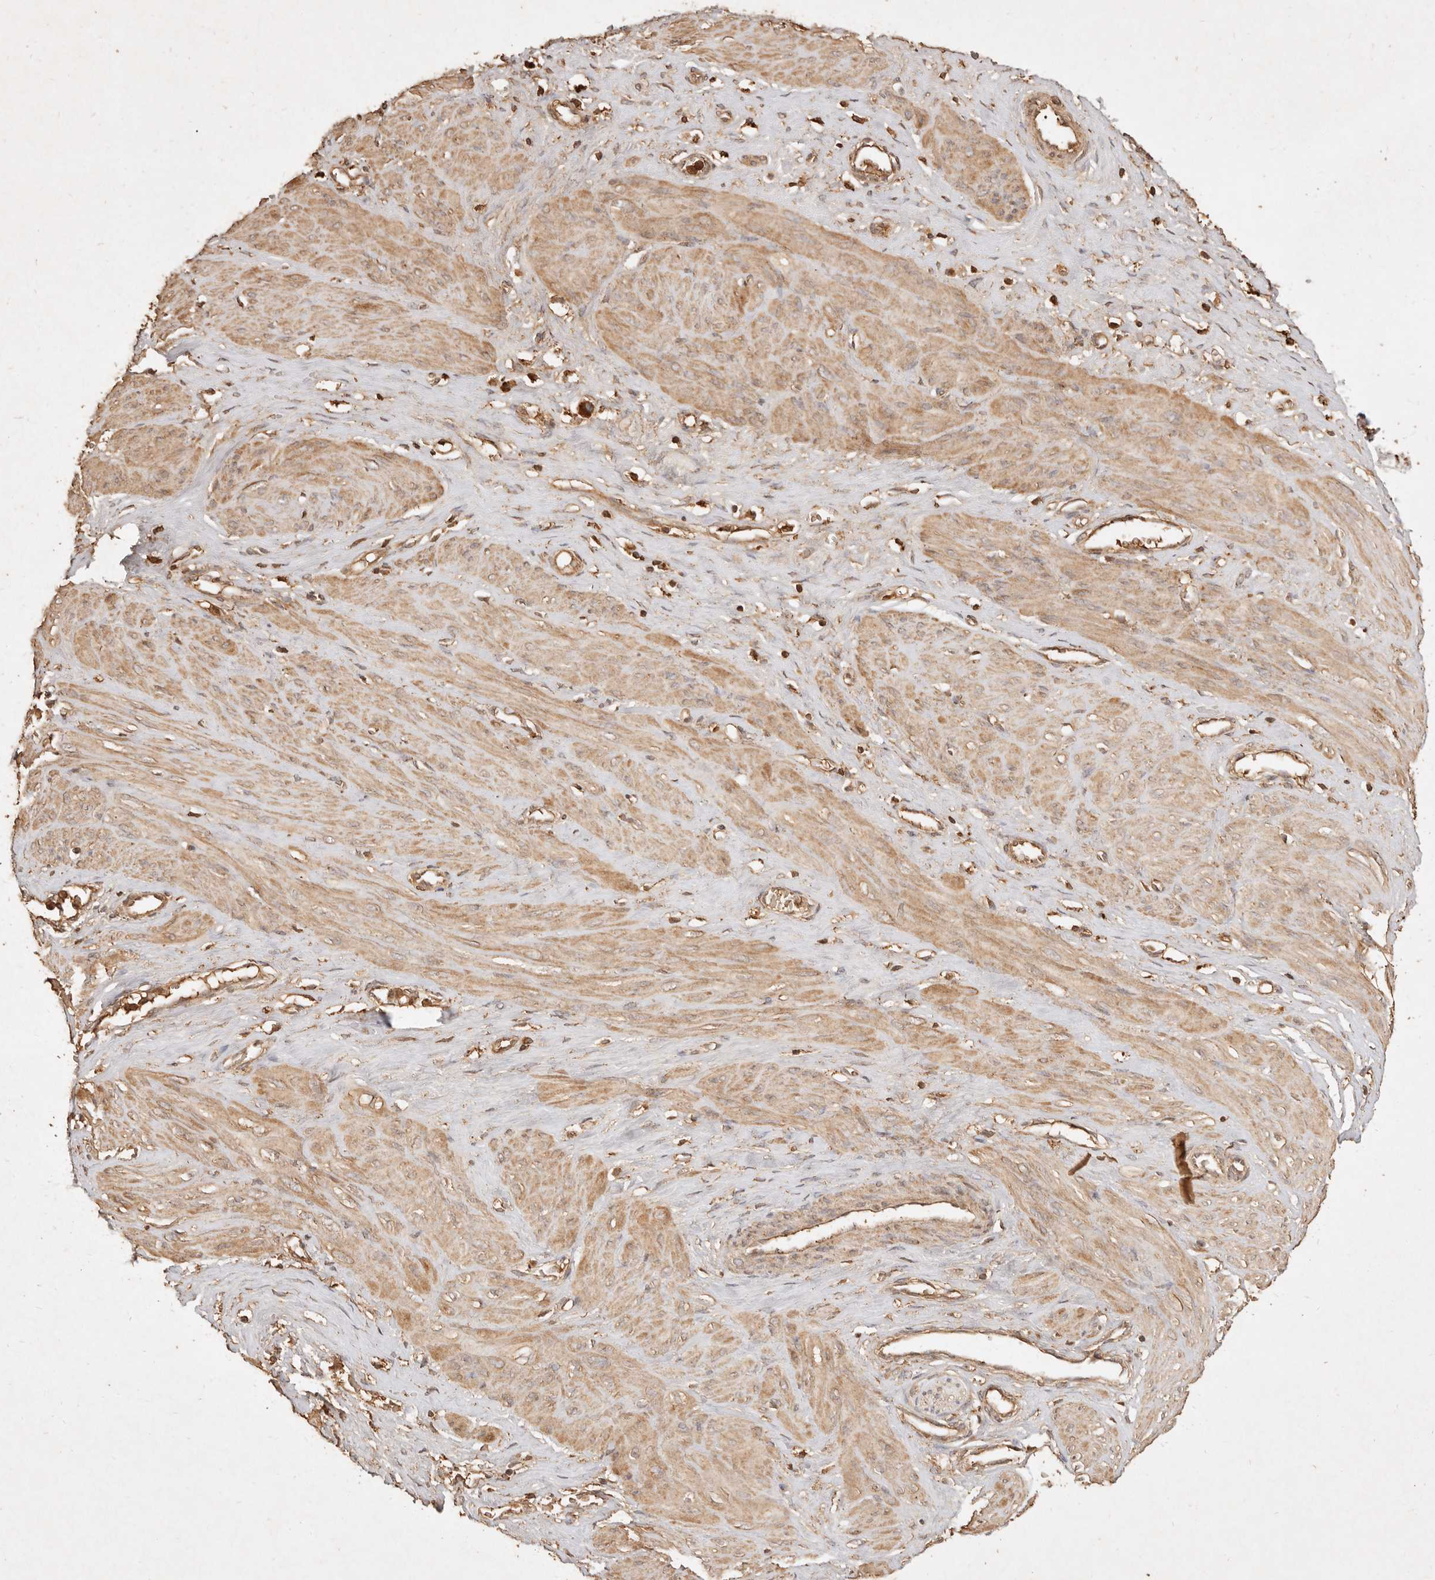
{"staining": {"intensity": "moderate", "quantity": ">75%", "location": "cytoplasmic/membranous"}, "tissue": "smooth muscle", "cell_type": "Smooth muscle cells", "image_type": "normal", "snomed": [{"axis": "morphology", "description": "Normal tissue, NOS"}, {"axis": "topography", "description": "Endometrium"}], "caption": "Smooth muscle cells display medium levels of moderate cytoplasmic/membranous staining in about >75% of cells in normal smooth muscle. The staining was performed using DAB (3,3'-diaminobenzidine) to visualize the protein expression in brown, while the nuclei were stained in blue with hematoxylin (Magnification: 20x).", "gene": "FAM180B", "patient": {"sex": "female", "age": 33}}